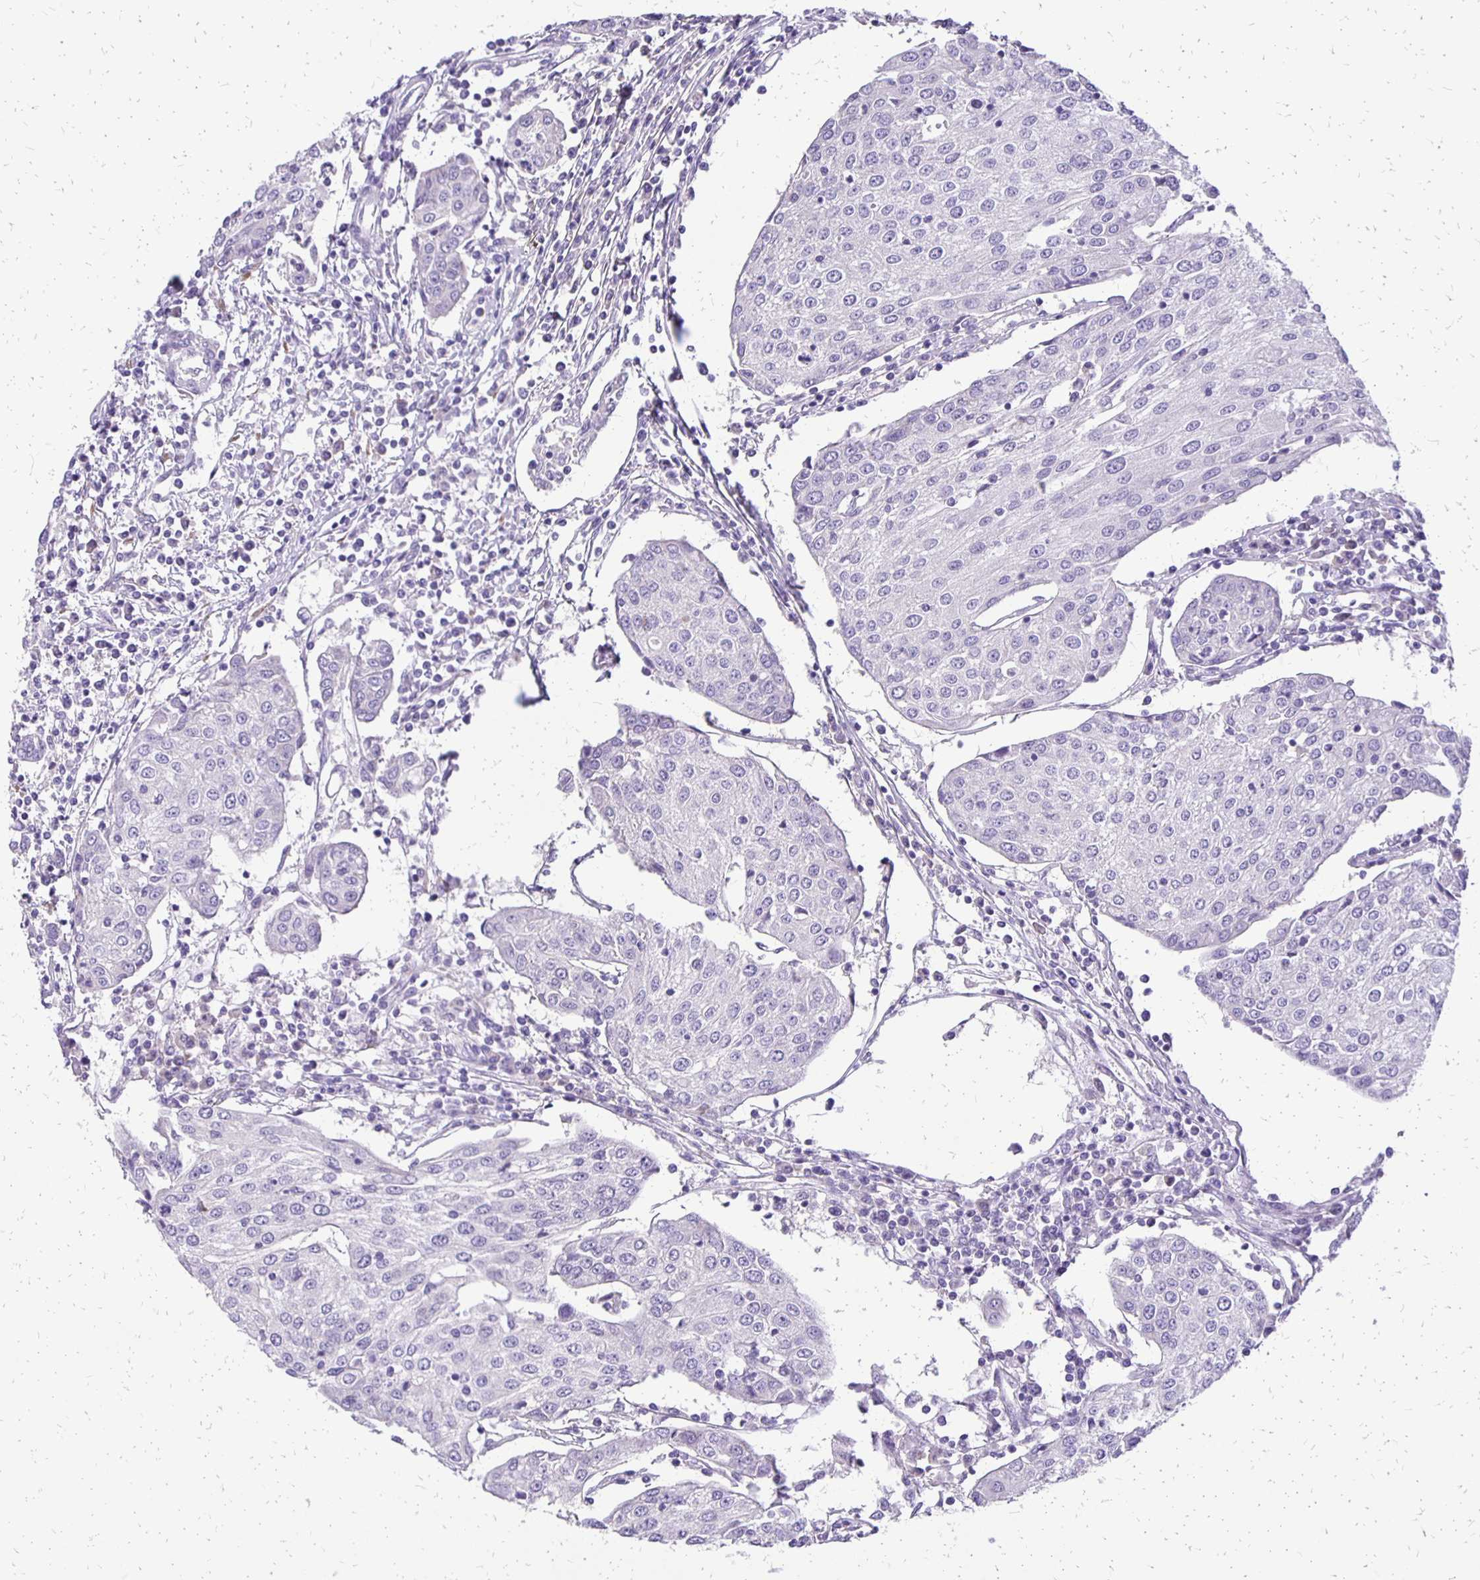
{"staining": {"intensity": "negative", "quantity": "none", "location": "none"}, "tissue": "urothelial cancer", "cell_type": "Tumor cells", "image_type": "cancer", "snomed": [{"axis": "morphology", "description": "Urothelial carcinoma, High grade"}, {"axis": "topography", "description": "Urinary bladder"}], "caption": "A high-resolution image shows immunohistochemistry staining of high-grade urothelial carcinoma, which displays no significant expression in tumor cells.", "gene": "ANKRD45", "patient": {"sex": "female", "age": 85}}